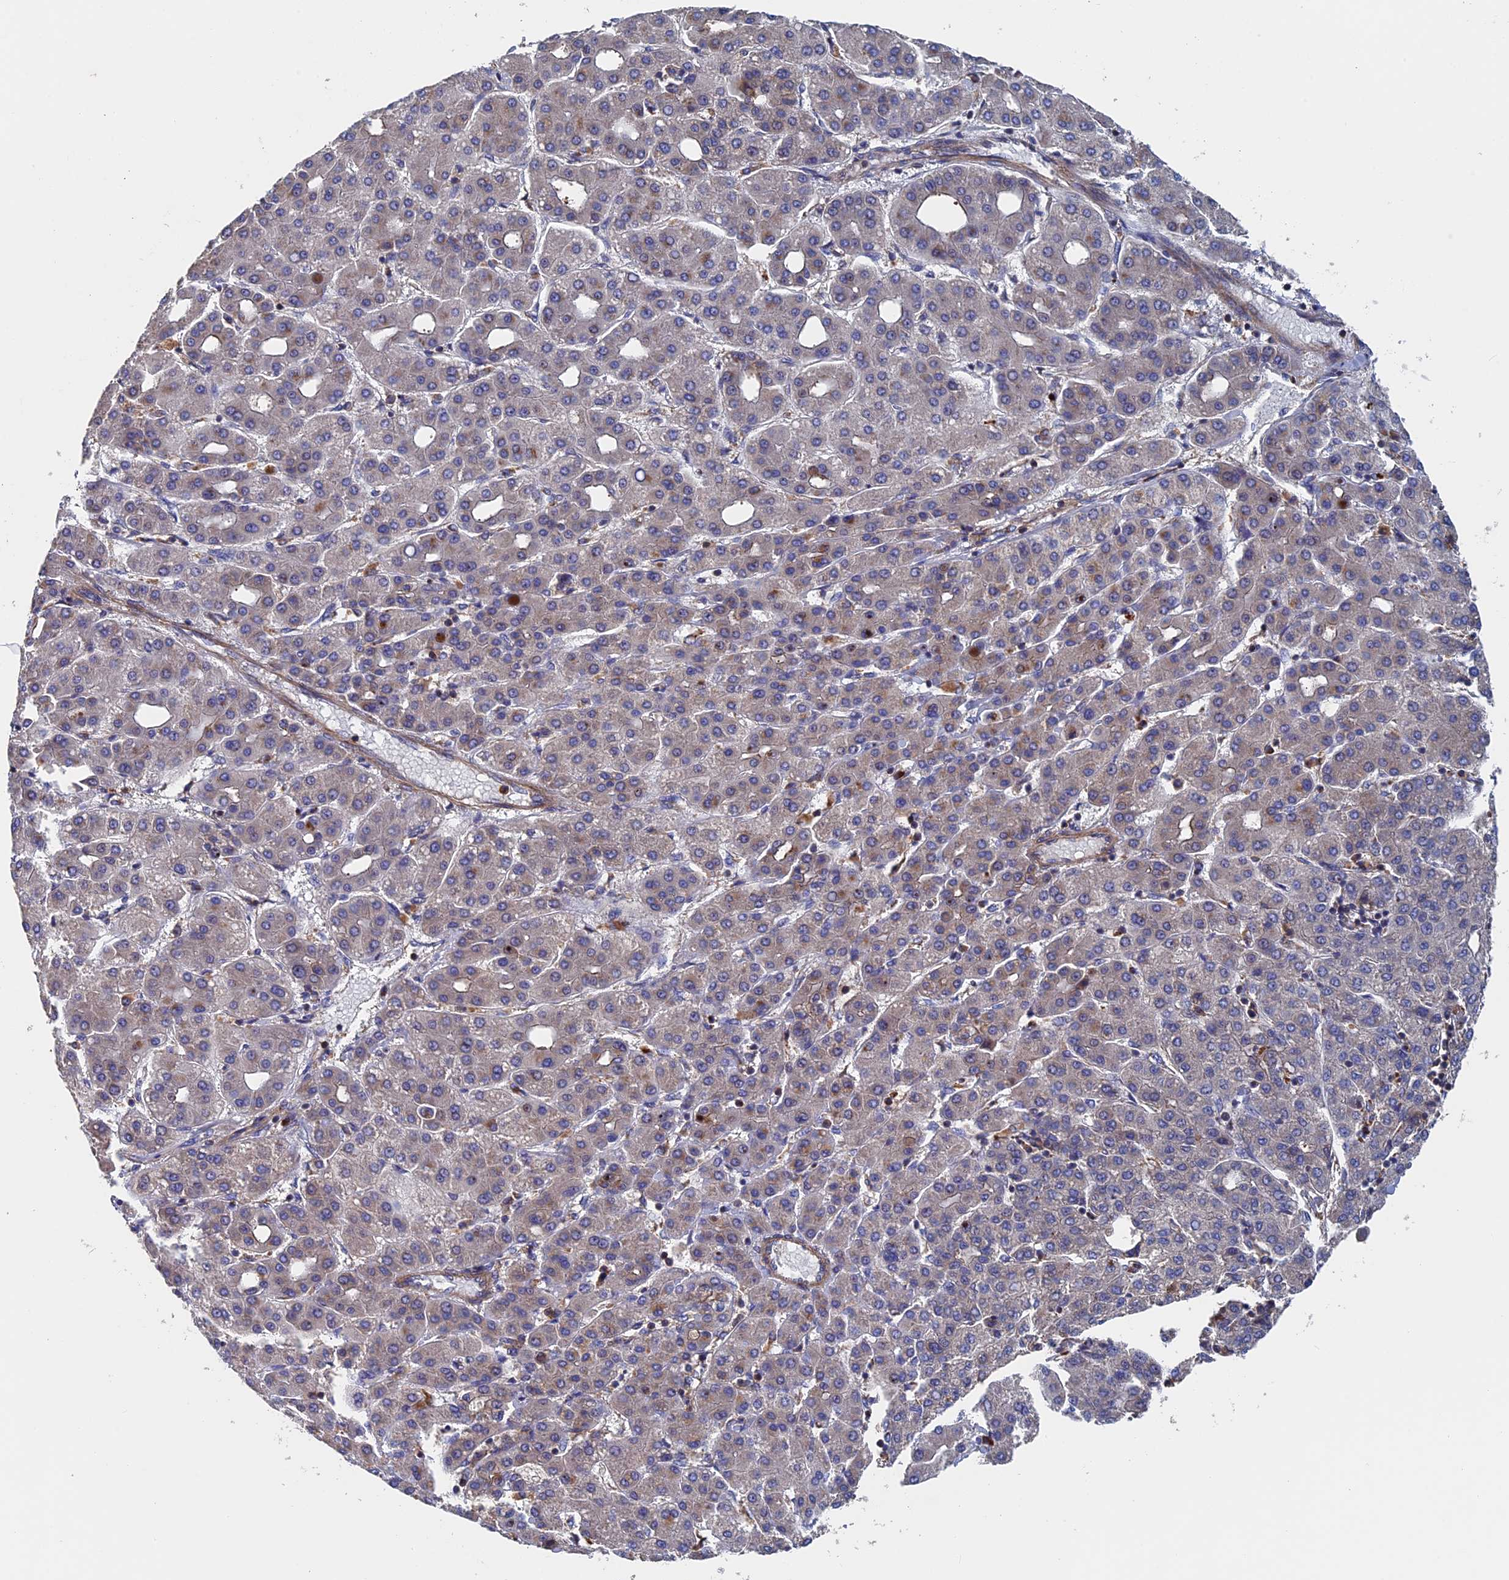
{"staining": {"intensity": "weak", "quantity": "<25%", "location": "cytoplasmic/membranous"}, "tissue": "liver cancer", "cell_type": "Tumor cells", "image_type": "cancer", "snomed": [{"axis": "morphology", "description": "Carcinoma, Hepatocellular, NOS"}, {"axis": "topography", "description": "Liver"}], "caption": "Tumor cells are negative for brown protein staining in liver cancer (hepatocellular carcinoma).", "gene": "DNAJC3", "patient": {"sex": "male", "age": 65}}